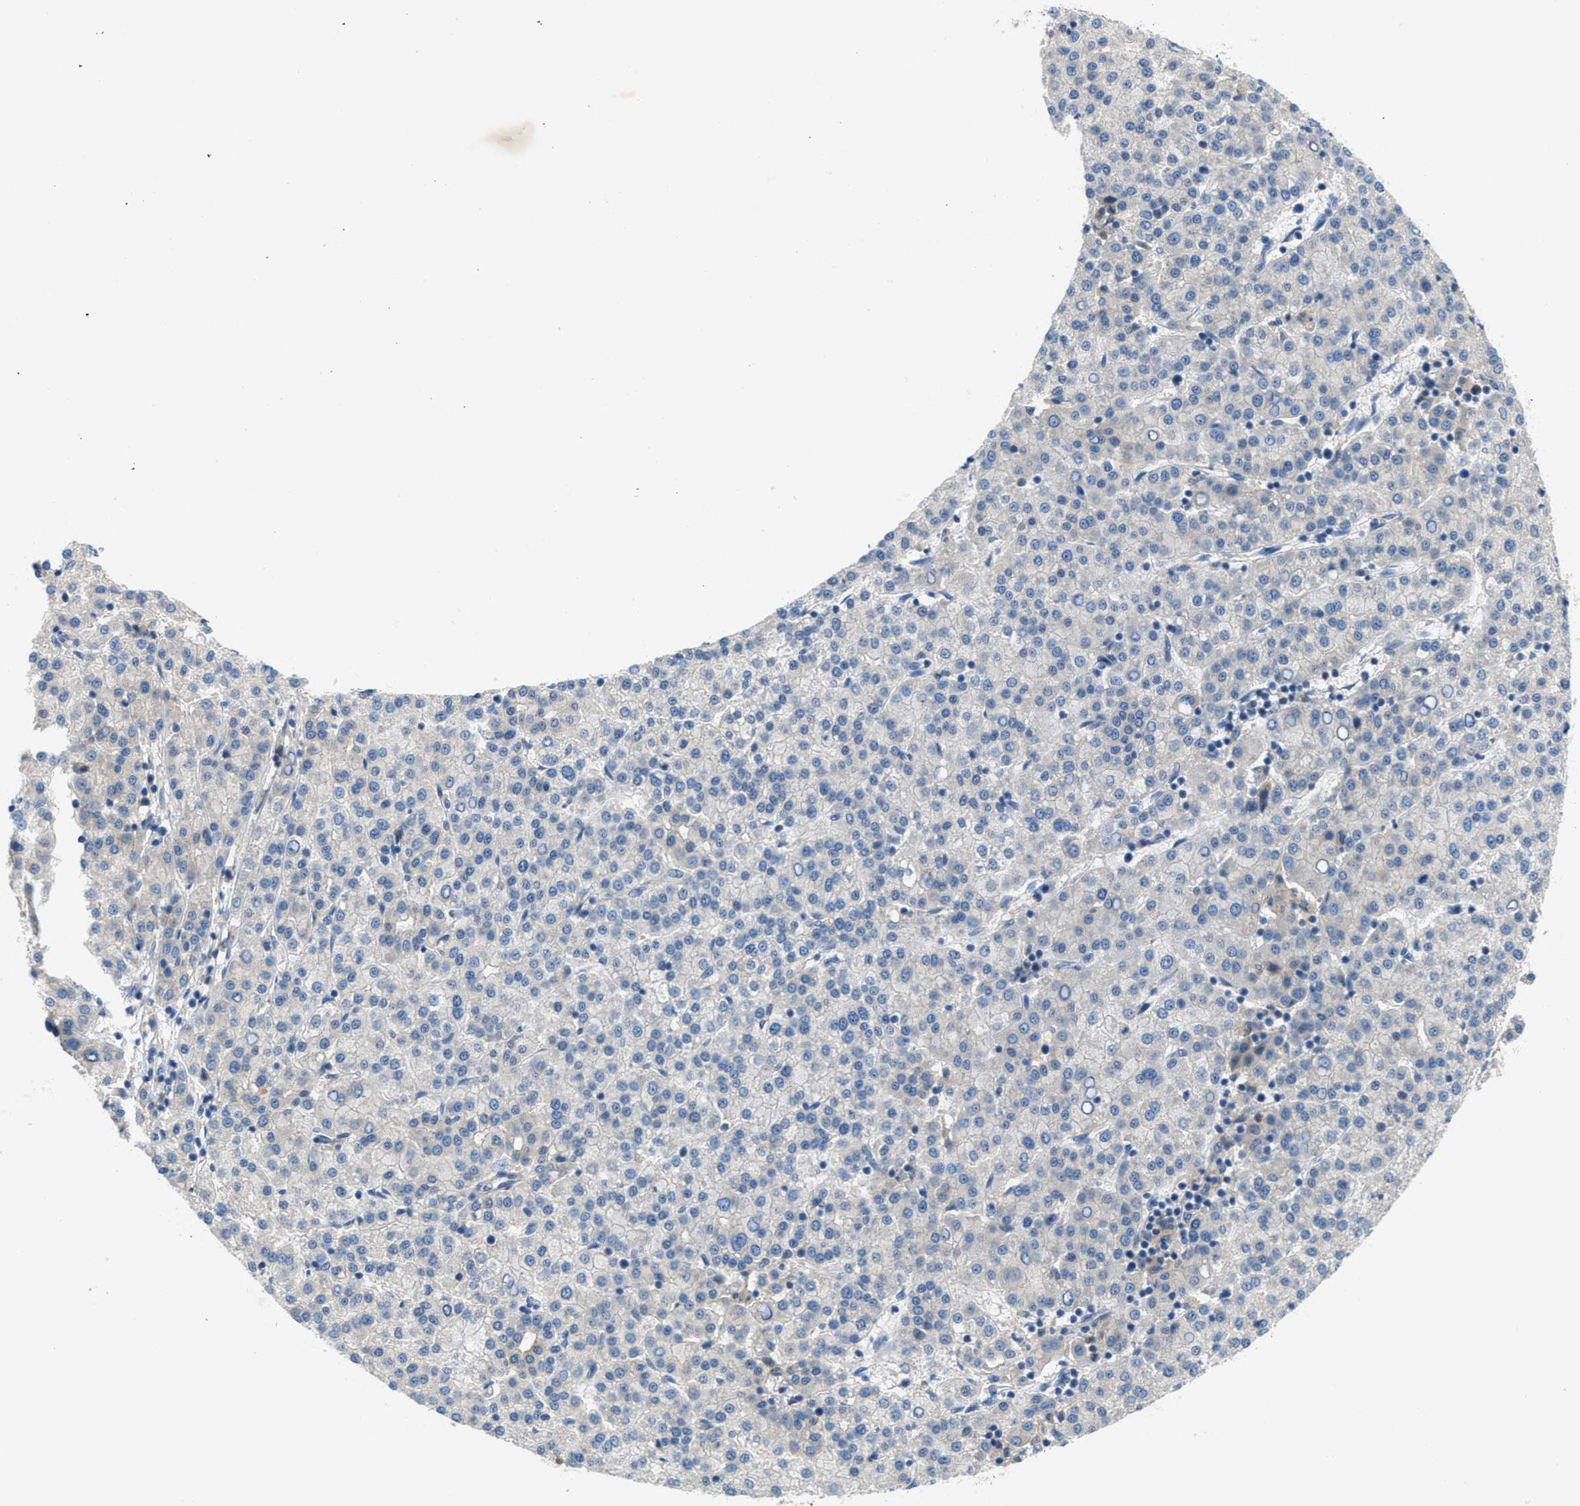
{"staining": {"intensity": "negative", "quantity": "none", "location": "none"}, "tissue": "liver cancer", "cell_type": "Tumor cells", "image_type": "cancer", "snomed": [{"axis": "morphology", "description": "Carcinoma, Hepatocellular, NOS"}, {"axis": "topography", "description": "Liver"}], "caption": "The image exhibits no staining of tumor cells in liver hepatocellular carcinoma.", "gene": "RIPK2", "patient": {"sex": "female", "age": 58}}